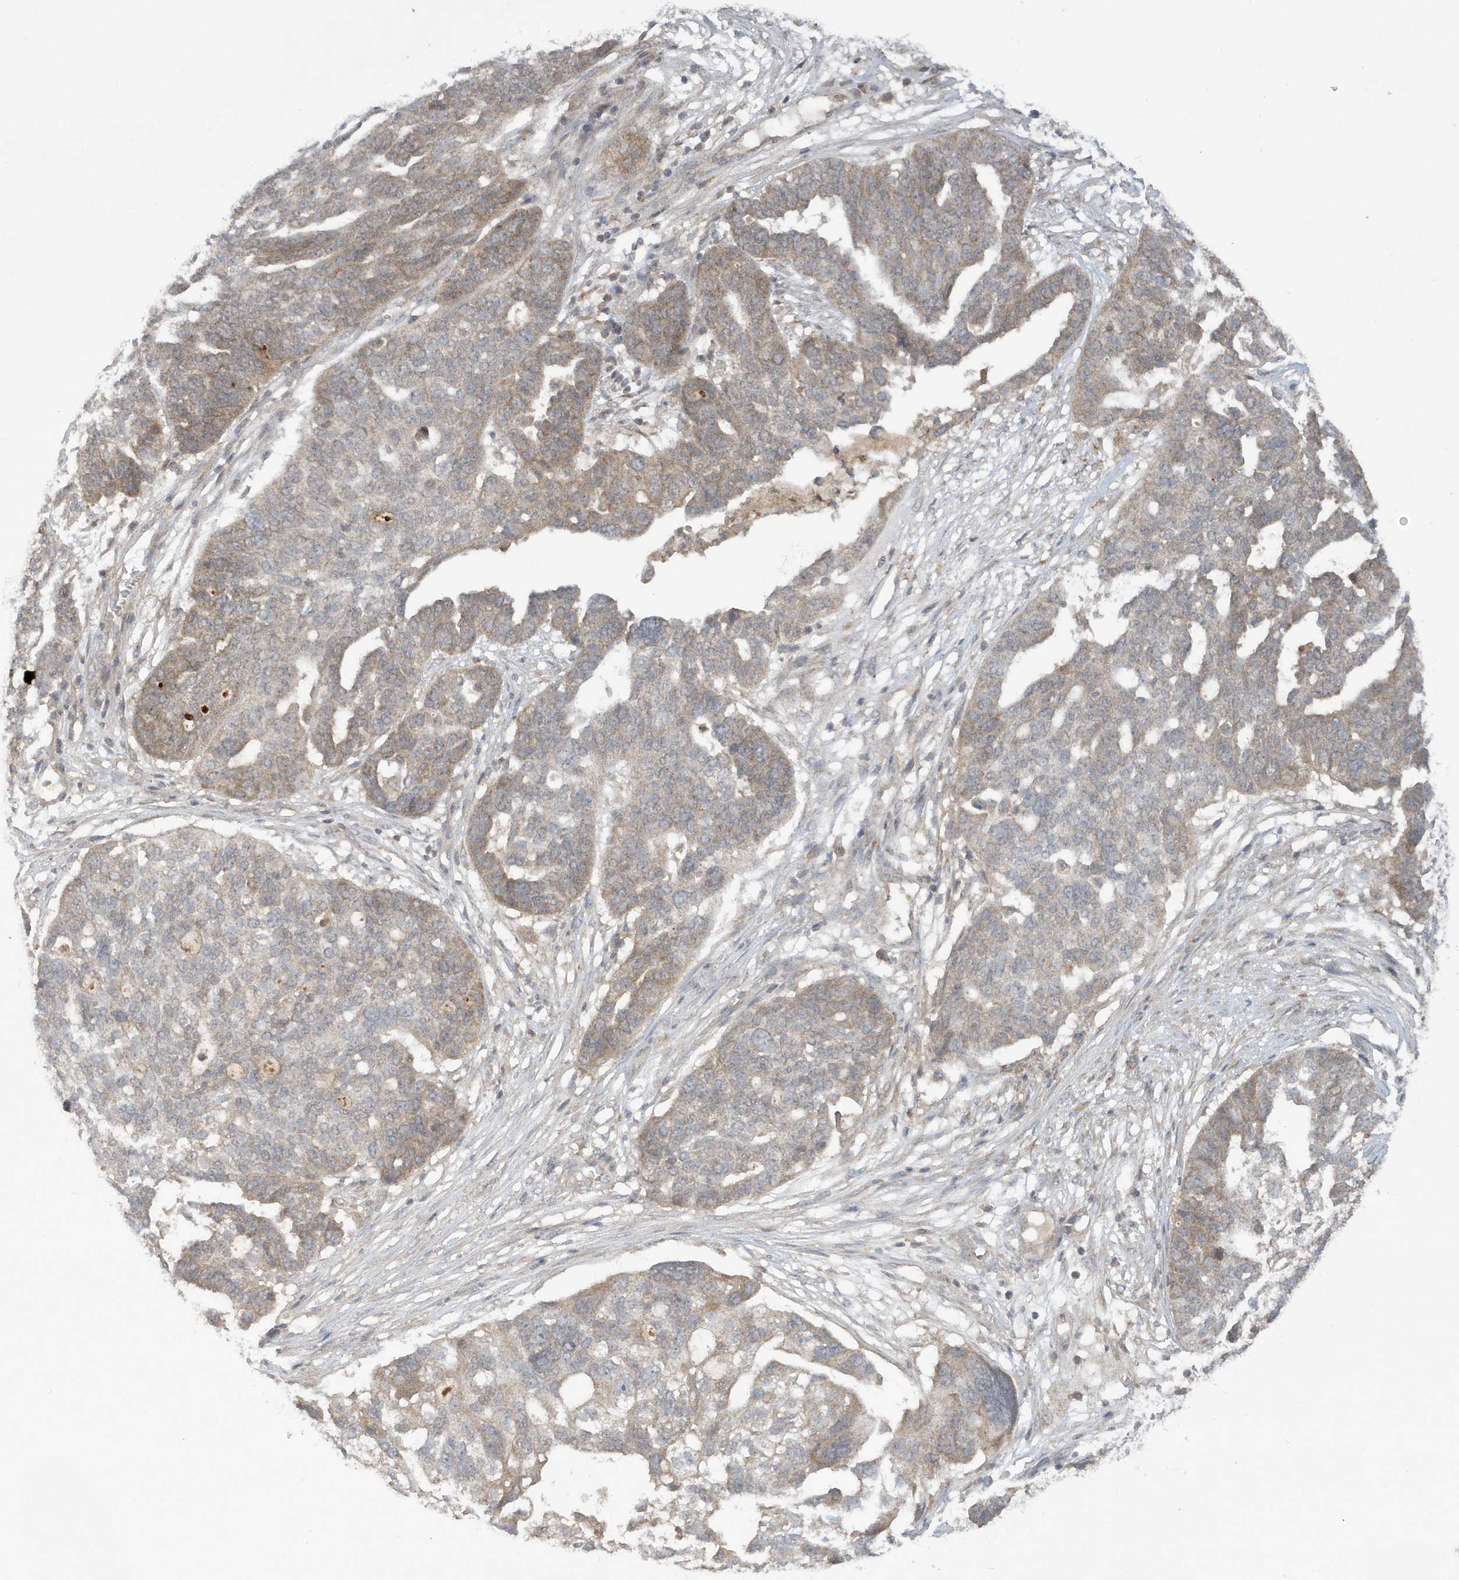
{"staining": {"intensity": "weak", "quantity": "25%-75%", "location": "cytoplasmic/membranous"}, "tissue": "ovarian cancer", "cell_type": "Tumor cells", "image_type": "cancer", "snomed": [{"axis": "morphology", "description": "Cystadenocarcinoma, serous, NOS"}, {"axis": "topography", "description": "Ovary"}], "caption": "The micrograph reveals immunohistochemical staining of ovarian cancer (serous cystadenocarcinoma). There is weak cytoplasmic/membranous expression is seen in about 25%-75% of tumor cells.", "gene": "C1RL", "patient": {"sex": "female", "age": 59}}